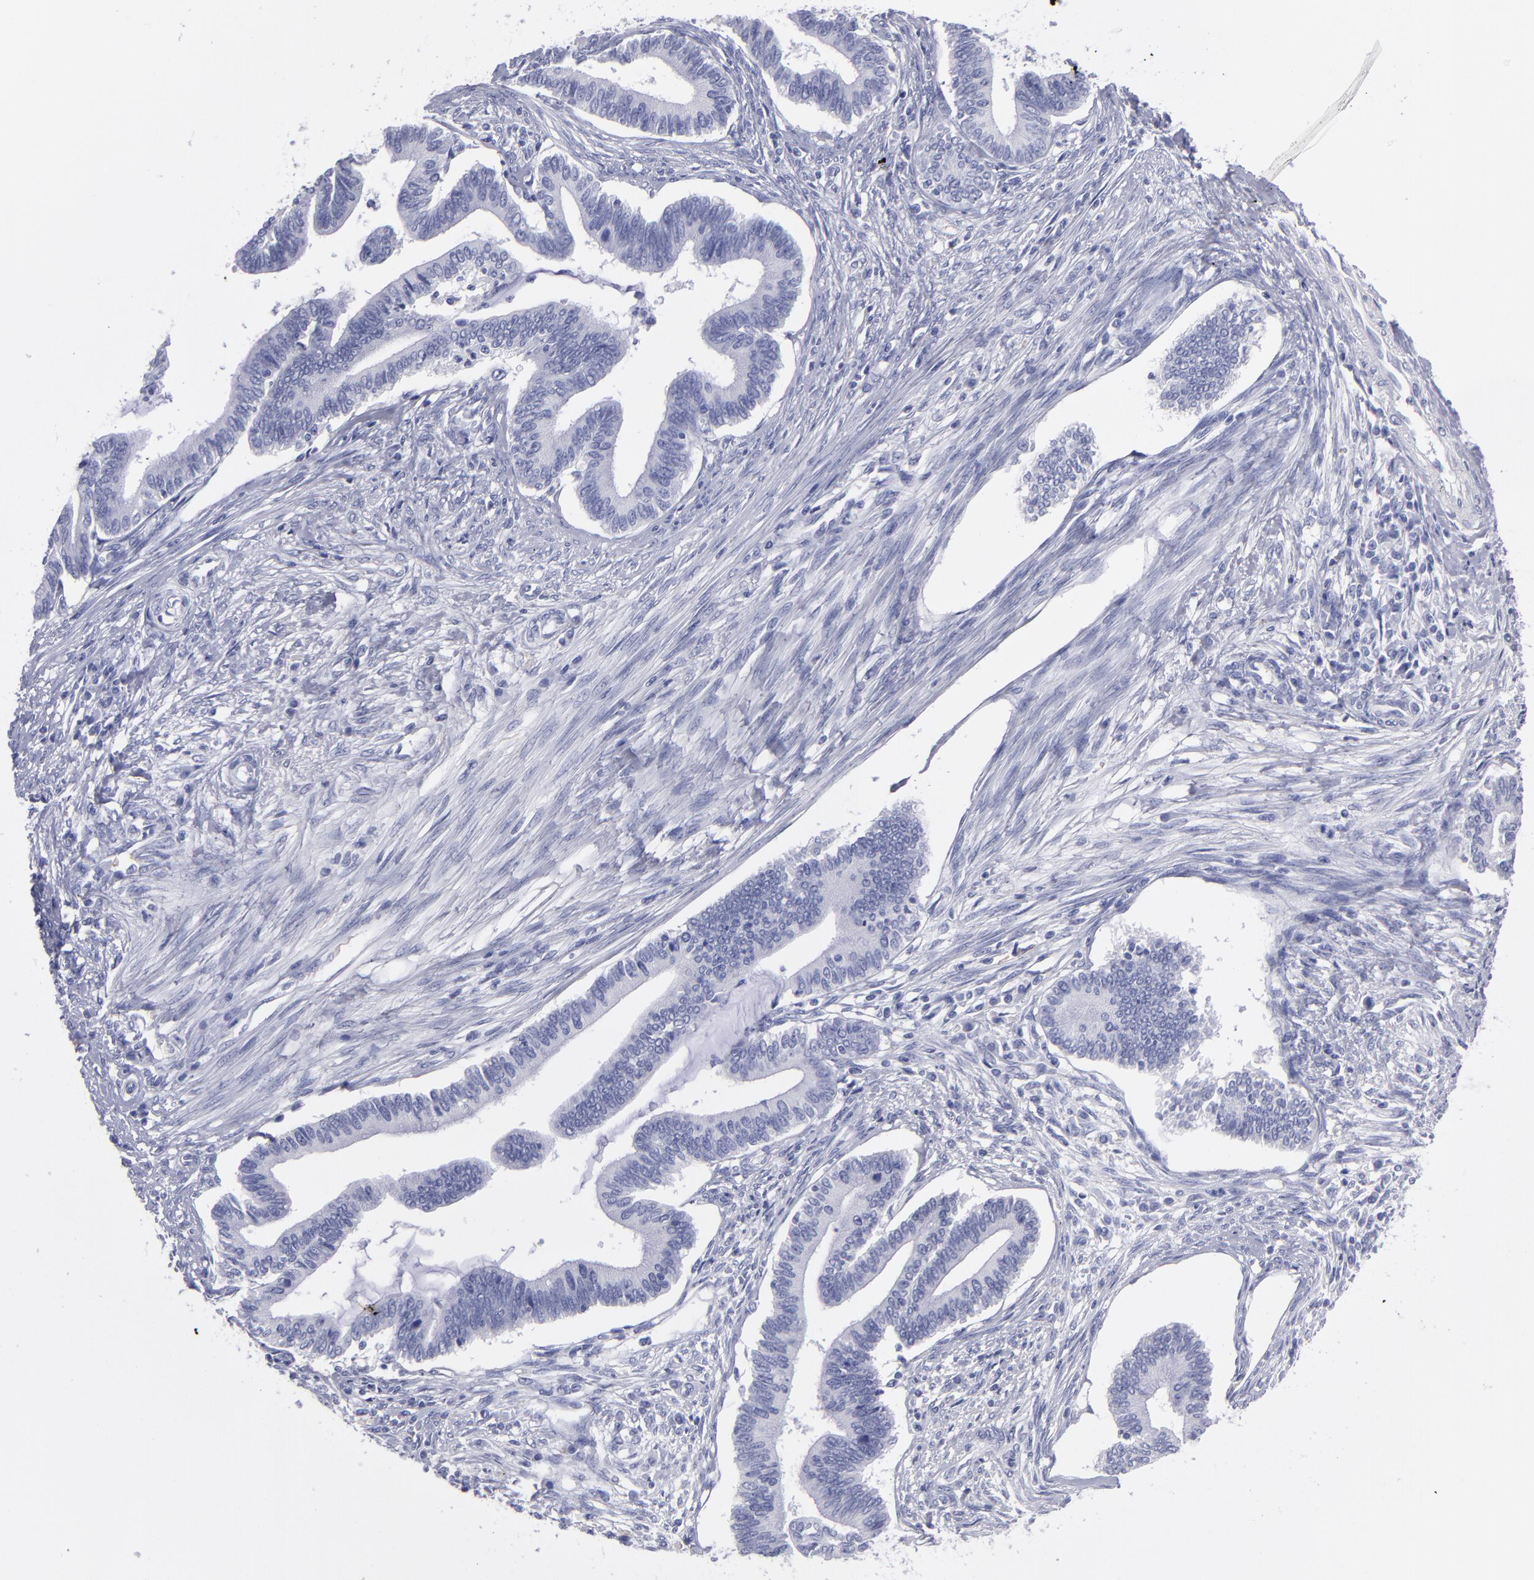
{"staining": {"intensity": "negative", "quantity": "none", "location": "none"}, "tissue": "cervical cancer", "cell_type": "Tumor cells", "image_type": "cancer", "snomed": [{"axis": "morphology", "description": "Adenocarcinoma, NOS"}, {"axis": "topography", "description": "Cervix"}], "caption": "Immunohistochemistry (IHC) of adenocarcinoma (cervical) shows no expression in tumor cells.", "gene": "MB", "patient": {"sex": "female", "age": 36}}